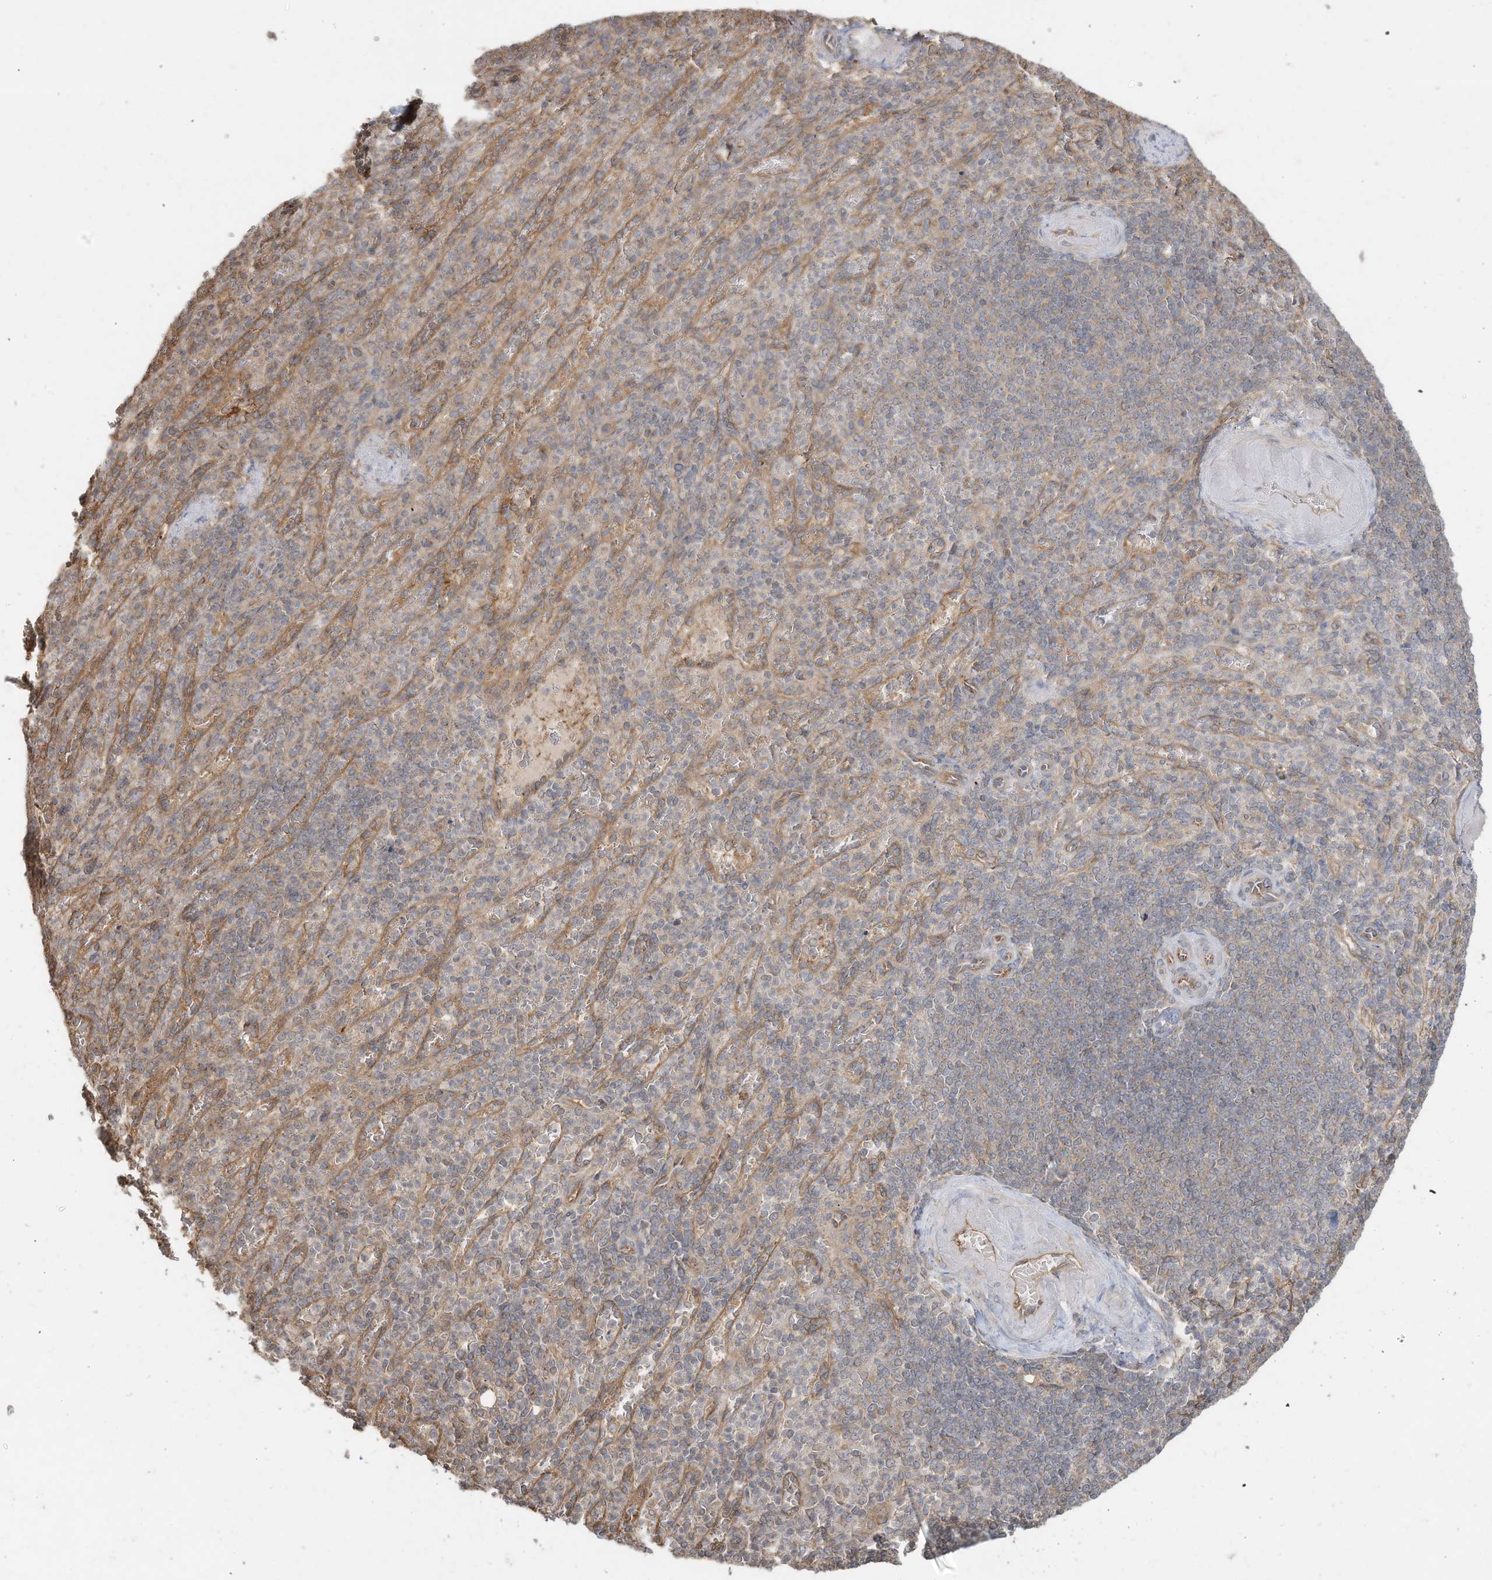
{"staining": {"intensity": "weak", "quantity": "<25%", "location": "cytoplasmic/membranous"}, "tissue": "spleen", "cell_type": "Cells in red pulp", "image_type": "normal", "snomed": [{"axis": "morphology", "description": "Normal tissue, NOS"}, {"axis": "topography", "description": "Spleen"}], "caption": "Spleen stained for a protein using IHC displays no positivity cells in red pulp.", "gene": "DYNC1I2", "patient": {"sex": "female", "age": 74}}